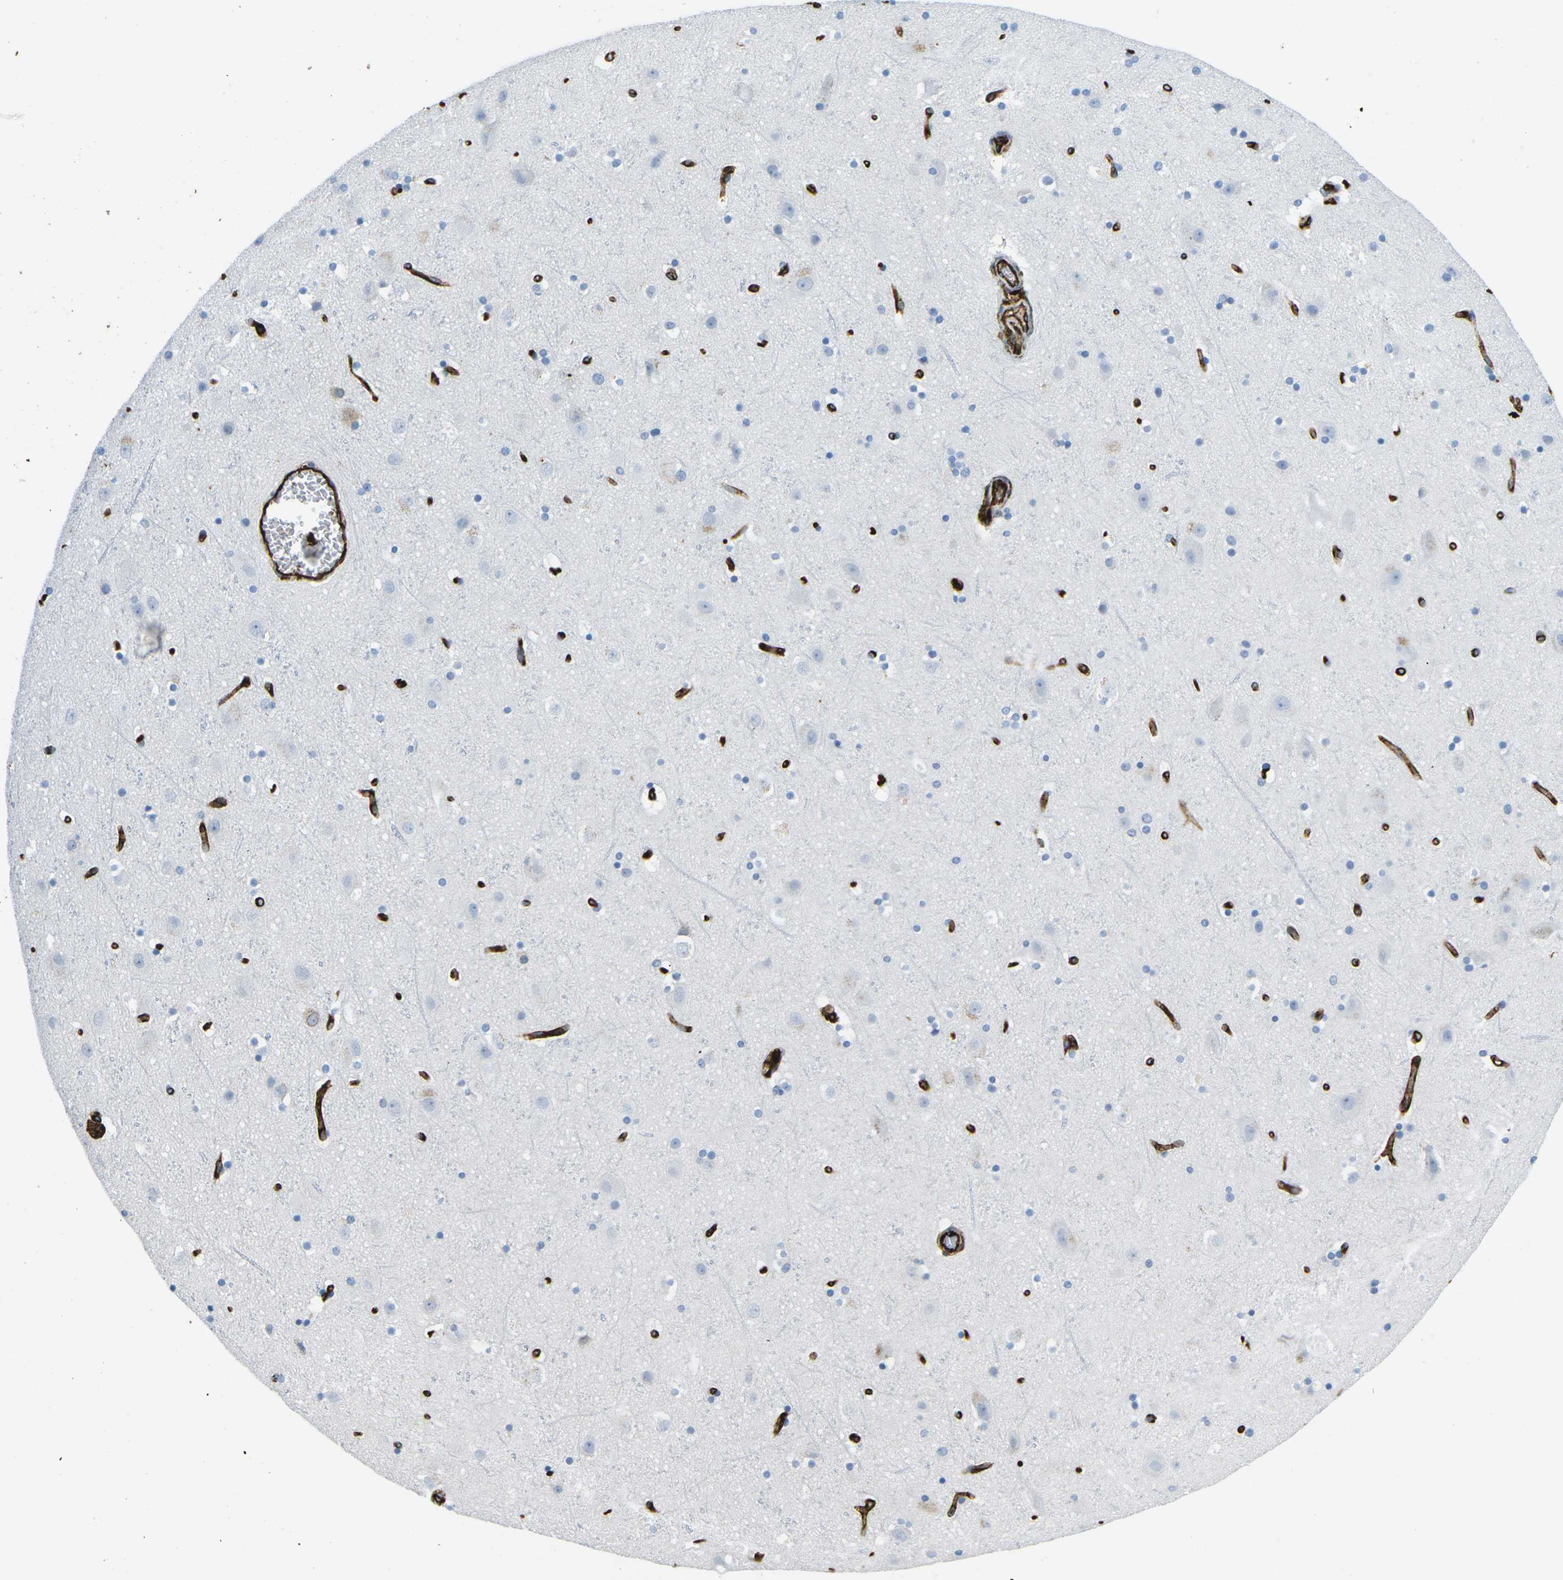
{"staining": {"intensity": "strong", "quantity": "25%-75%", "location": "cytoplasmic/membranous"}, "tissue": "cerebral cortex", "cell_type": "Endothelial cells", "image_type": "normal", "snomed": [{"axis": "morphology", "description": "Normal tissue, NOS"}, {"axis": "topography", "description": "Cerebral cortex"}], "caption": "Immunohistochemistry (IHC) (DAB (3,3'-diaminobenzidine)) staining of unremarkable human cerebral cortex reveals strong cytoplasmic/membranous protein positivity in about 25%-75% of endothelial cells.", "gene": "HLA", "patient": {"sex": "male", "age": 45}}